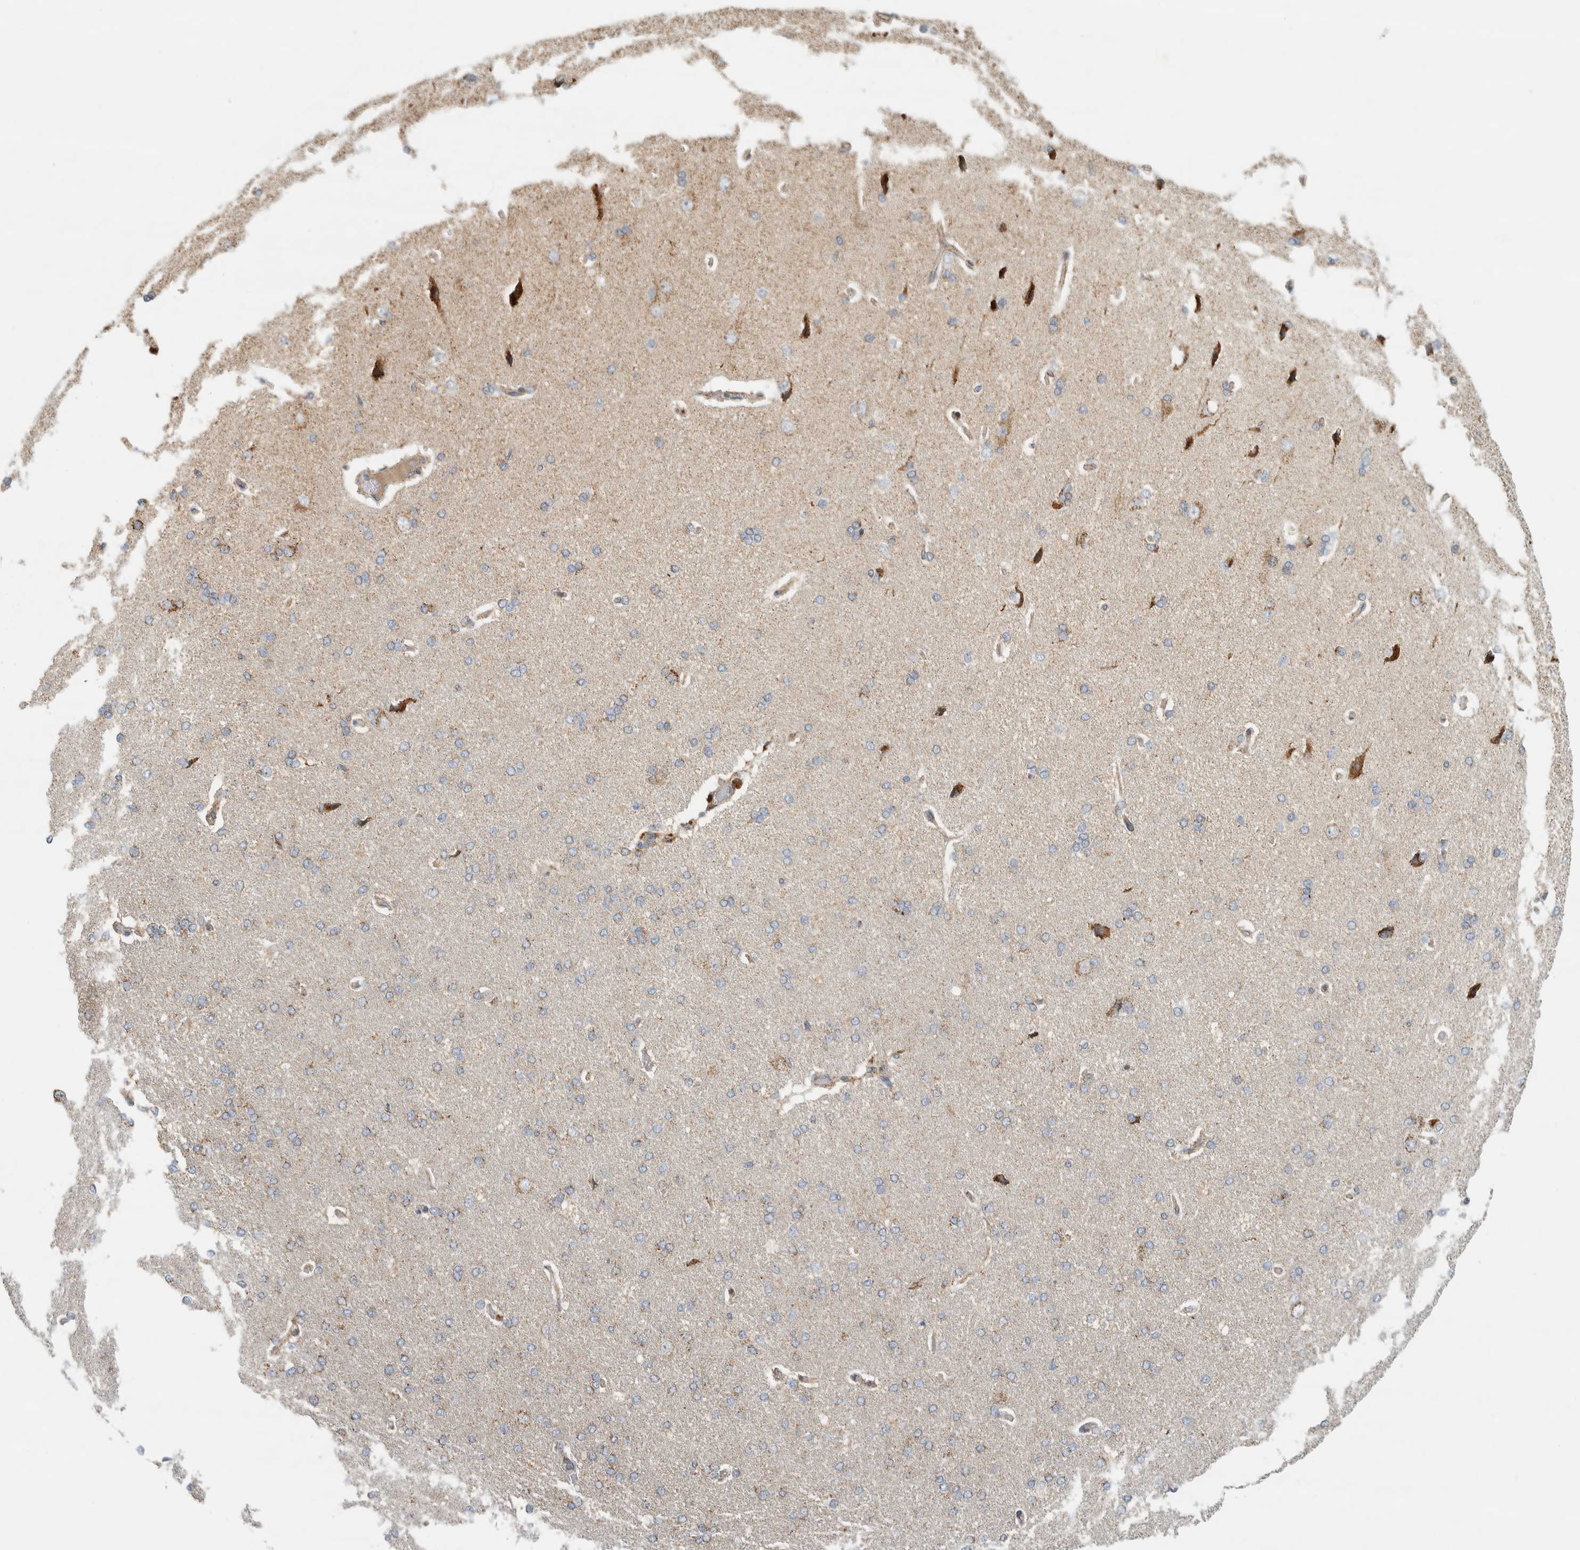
{"staining": {"intensity": "moderate", "quantity": "25%-75%", "location": "cytoplasmic/membranous"}, "tissue": "cerebral cortex", "cell_type": "Endothelial cells", "image_type": "normal", "snomed": [{"axis": "morphology", "description": "Normal tissue, NOS"}, {"axis": "topography", "description": "Cerebral cortex"}], "caption": "DAB immunohistochemical staining of normal cerebral cortex displays moderate cytoplasmic/membranous protein positivity in about 25%-75% of endothelial cells.", "gene": "AFP", "patient": {"sex": "male", "age": 62}}